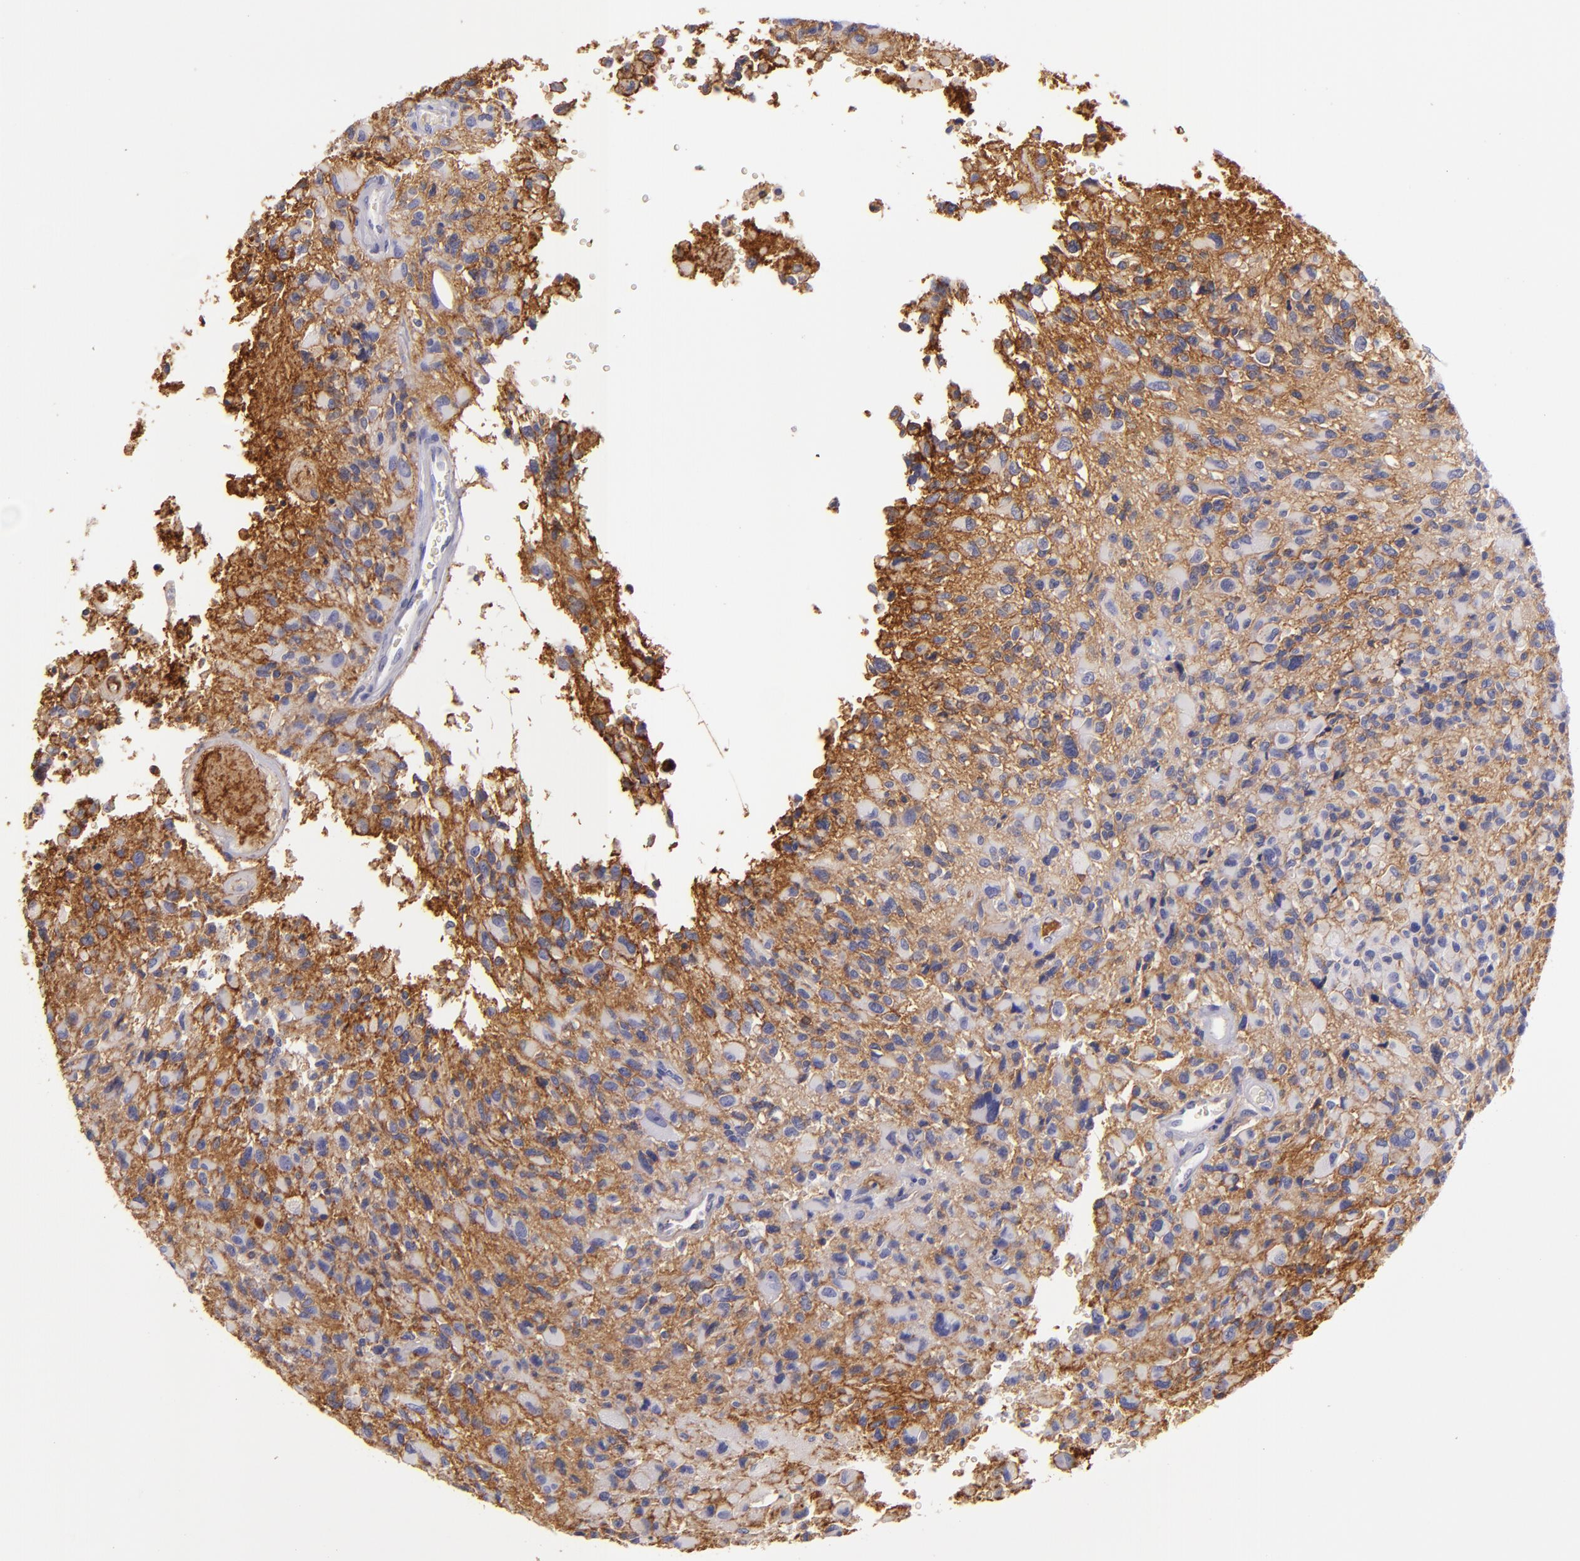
{"staining": {"intensity": "strong", "quantity": ">75%", "location": "cytoplasmic/membranous"}, "tissue": "glioma", "cell_type": "Tumor cells", "image_type": "cancer", "snomed": [{"axis": "morphology", "description": "Glioma, malignant, High grade"}, {"axis": "topography", "description": "Brain"}], "caption": "Immunohistochemistry (IHC) (DAB (3,3'-diaminobenzidine)) staining of human glioma reveals strong cytoplasmic/membranous protein positivity in approximately >75% of tumor cells. (DAB = brown stain, brightfield microscopy at high magnification).", "gene": "CD9", "patient": {"sex": "male", "age": 69}}